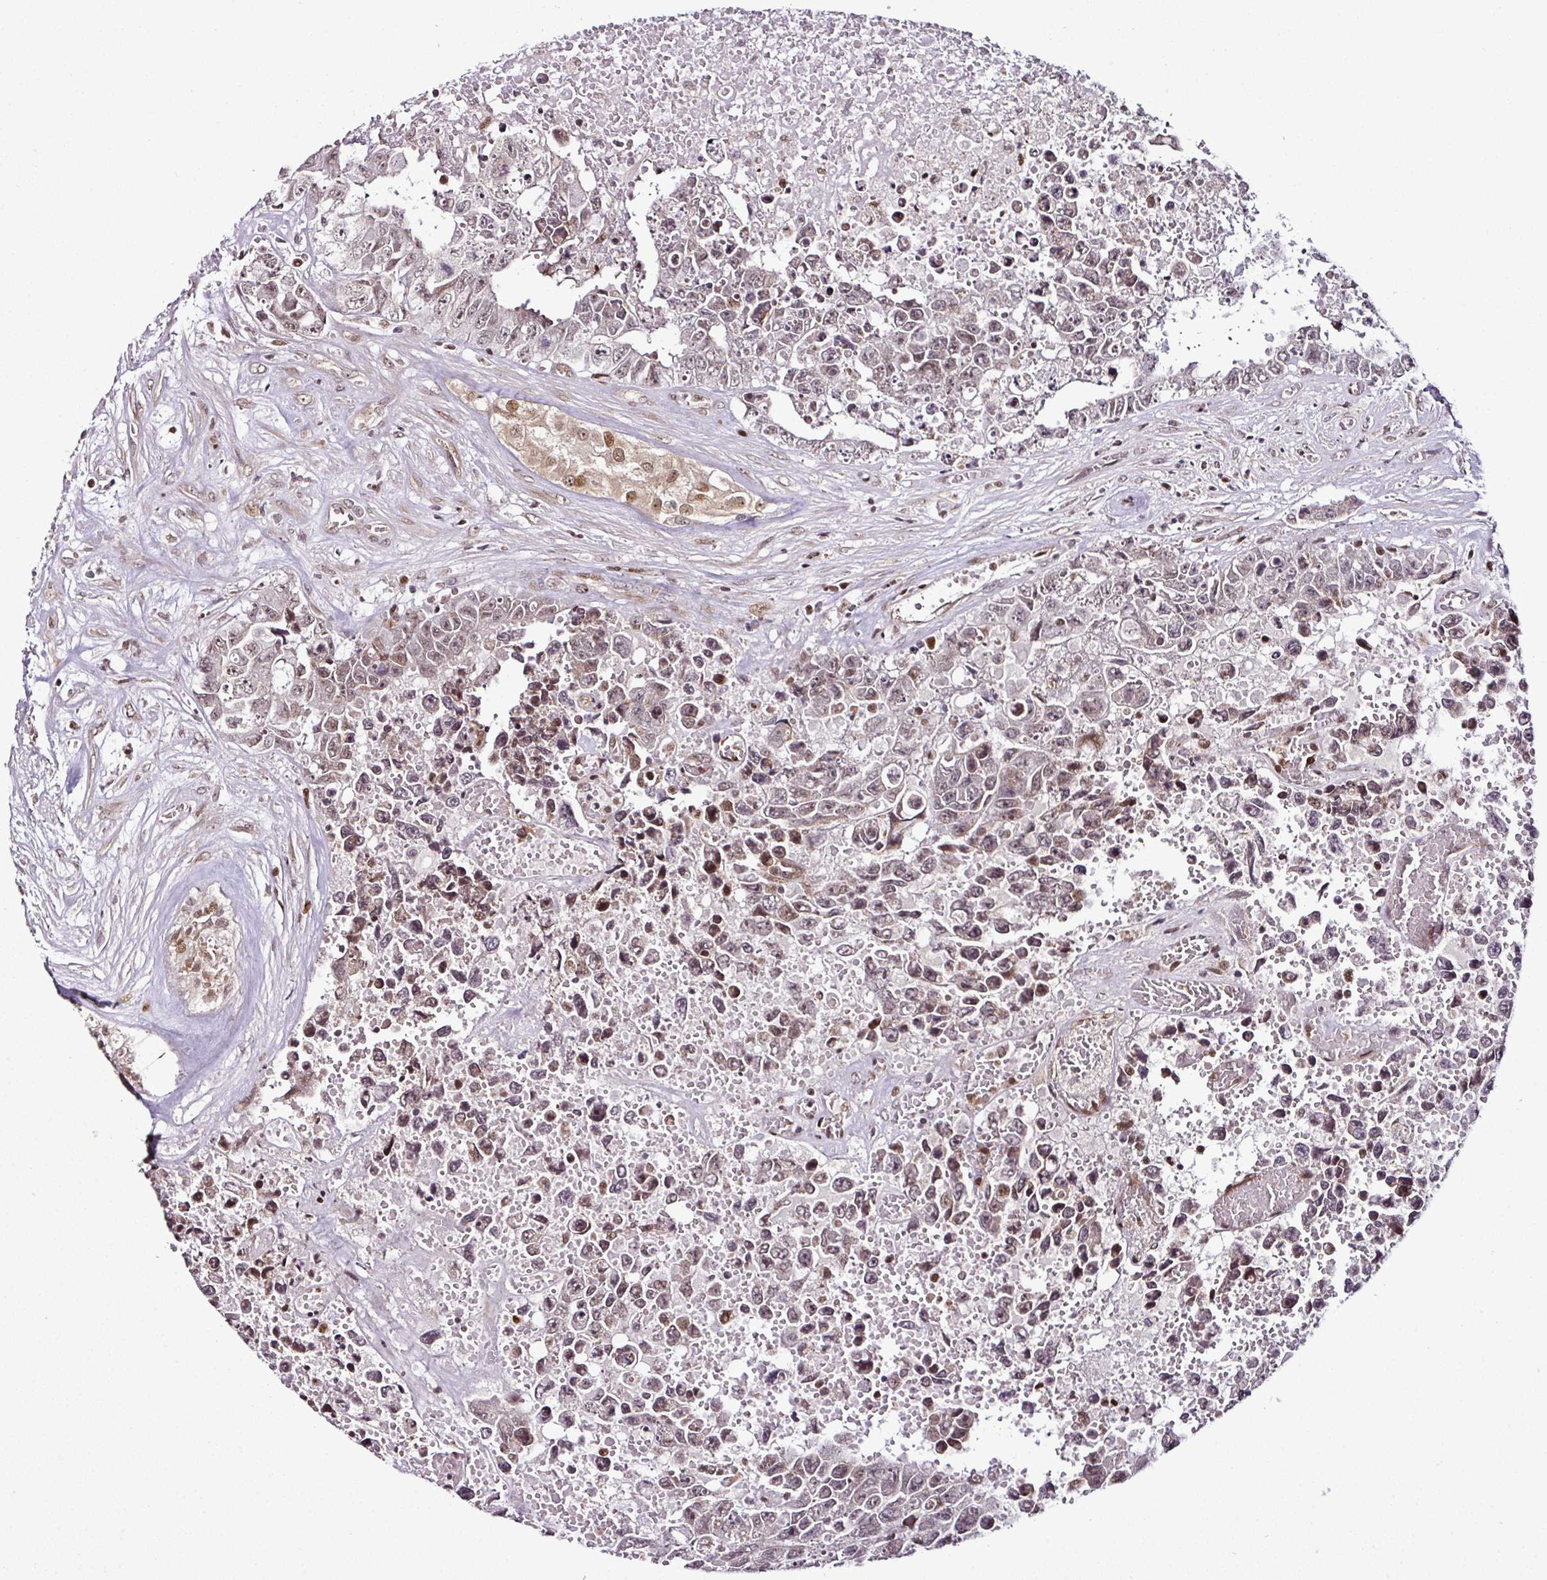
{"staining": {"intensity": "weak", "quantity": "25%-75%", "location": "nuclear"}, "tissue": "testis cancer", "cell_type": "Tumor cells", "image_type": "cancer", "snomed": [{"axis": "morphology", "description": "Normal tissue, NOS"}, {"axis": "morphology", "description": "Carcinoma, Embryonal, NOS"}, {"axis": "topography", "description": "Testis"}, {"axis": "topography", "description": "Epididymis"}], "caption": "This image displays immunohistochemistry (IHC) staining of testis embryonal carcinoma, with low weak nuclear positivity in about 25%-75% of tumor cells.", "gene": "COPRS", "patient": {"sex": "male", "age": 25}}